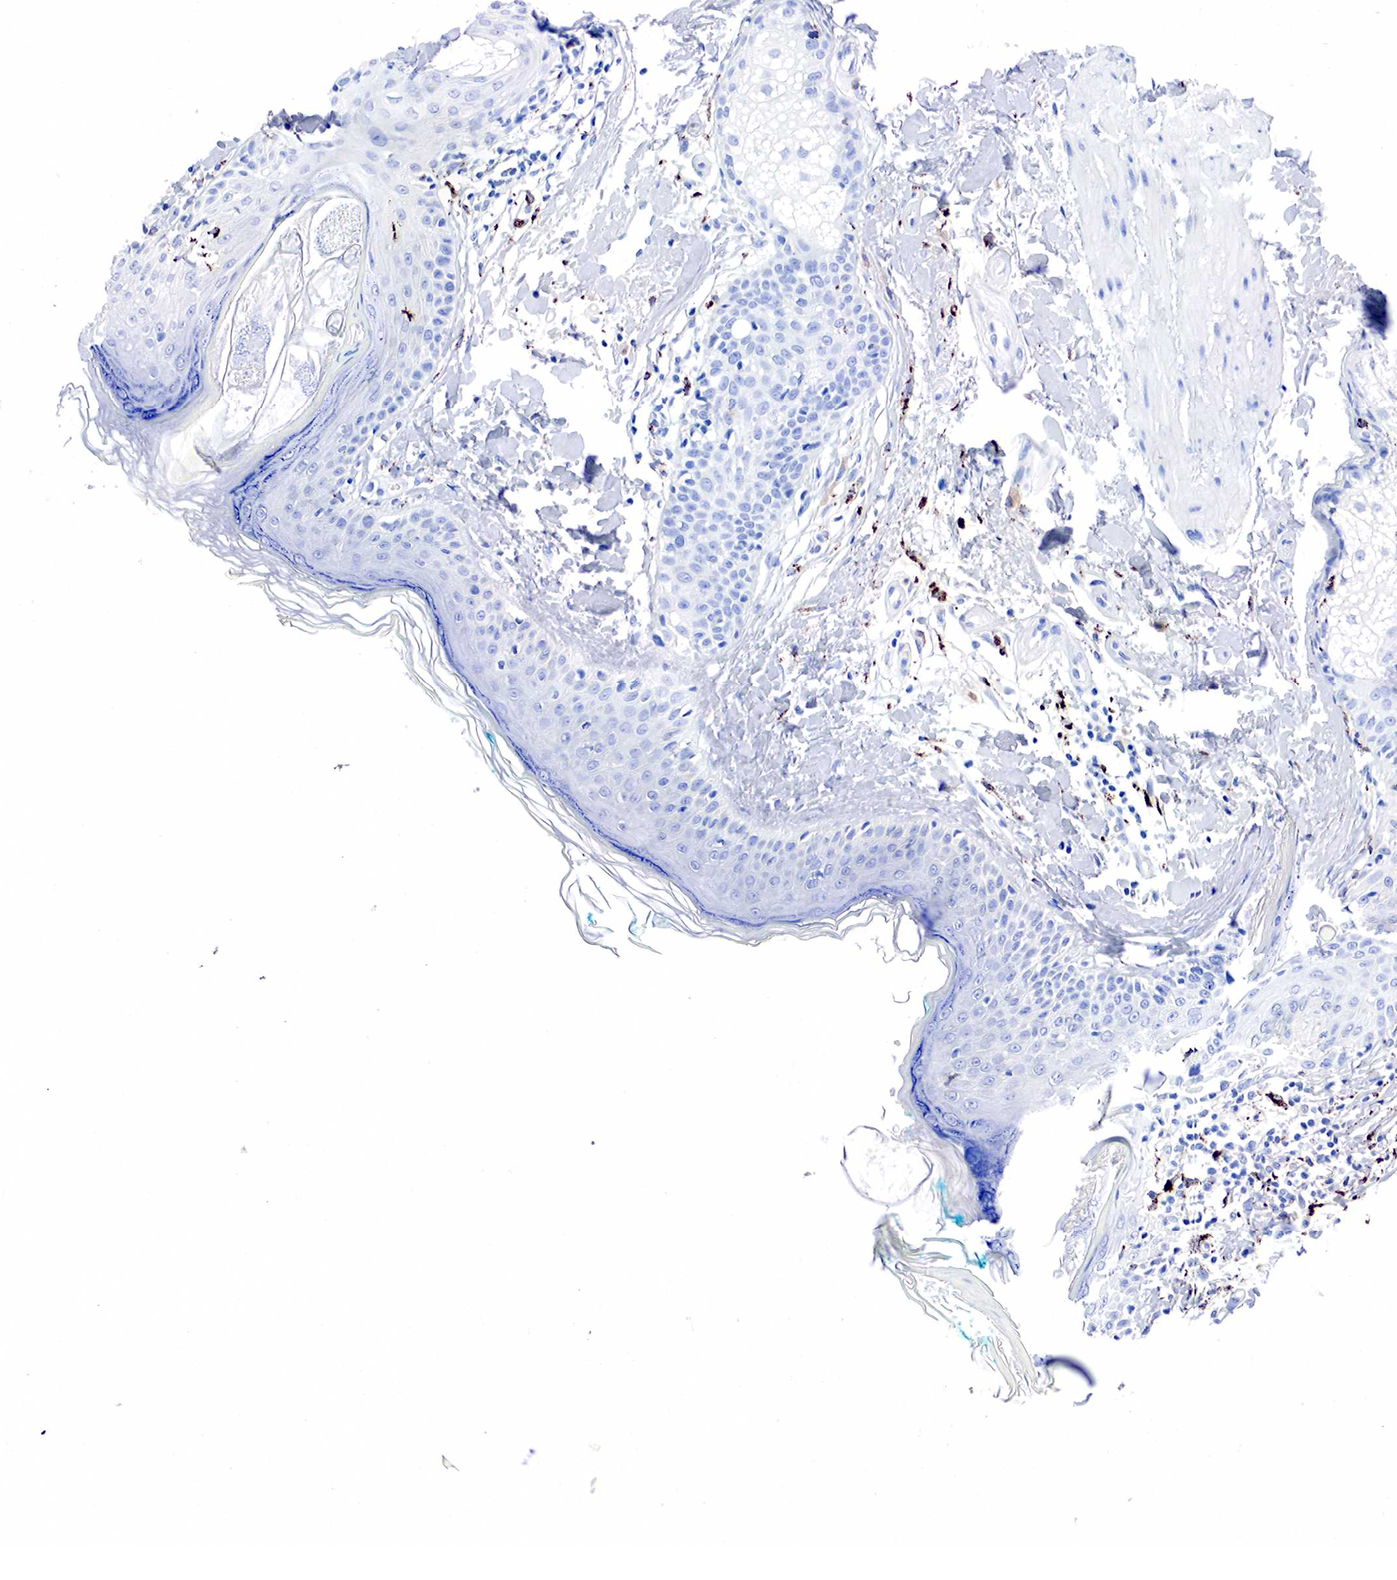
{"staining": {"intensity": "negative", "quantity": "none", "location": "none"}, "tissue": "skin", "cell_type": "Fibroblasts", "image_type": "normal", "snomed": [{"axis": "morphology", "description": "Normal tissue, NOS"}, {"axis": "topography", "description": "Skin"}], "caption": "High magnification brightfield microscopy of unremarkable skin stained with DAB (3,3'-diaminobenzidine) (brown) and counterstained with hematoxylin (blue): fibroblasts show no significant positivity. (IHC, brightfield microscopy, high magnification).", "gene": "CD68", "patient": {"sex": "male", "age": 86}}